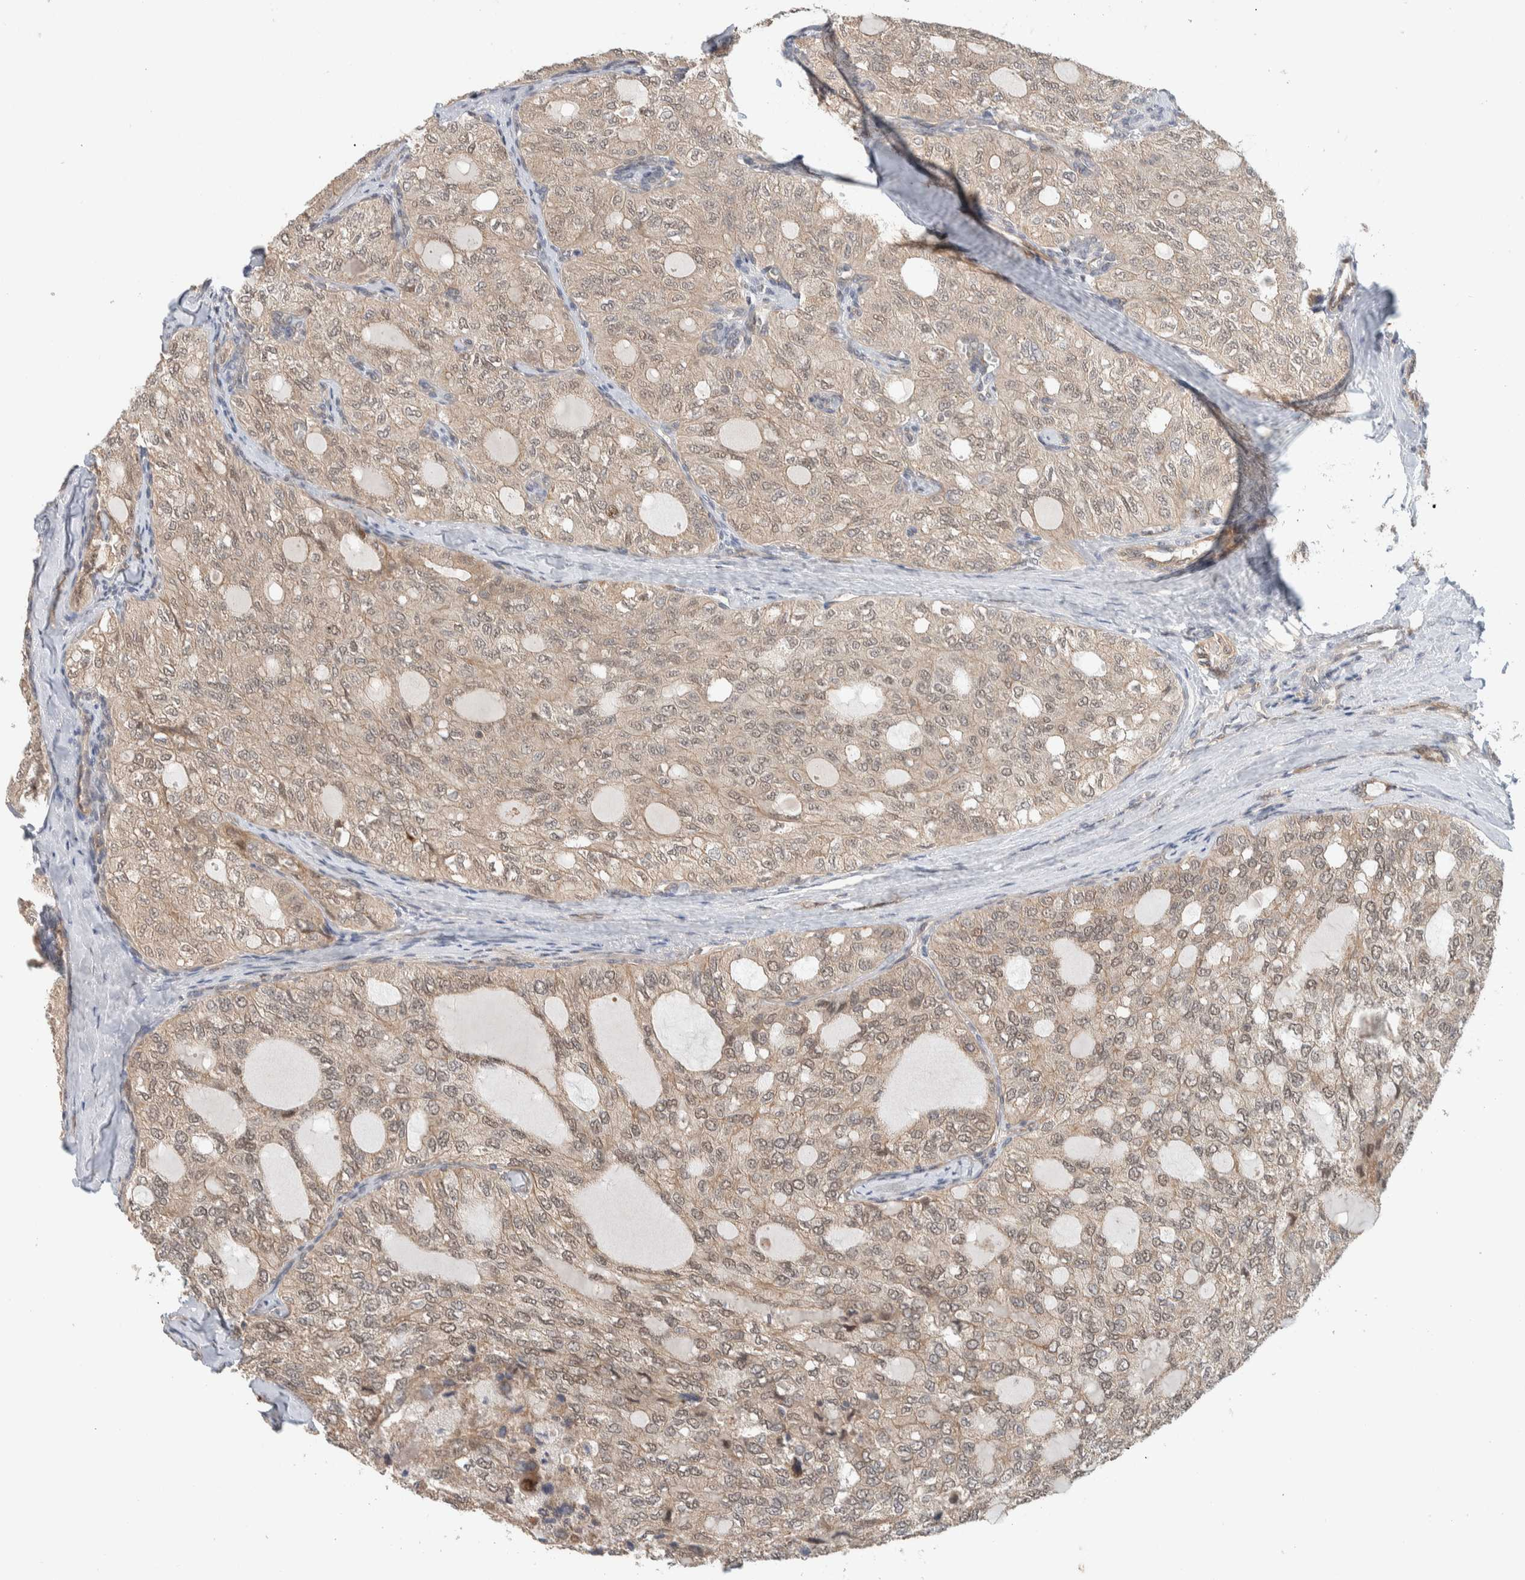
{"staining": {"intensity": "weak", "quantity": "25%-75%", "location": "cytoplasmic/membranous,nuclear"}, "tissue": "thyroid cancer", "cell_type": "Tumor cells", "image_type": "cancer", "snomed": [{"axis": "morphology", "description": "Follicular adenoma carcinoma, NOS"}, {"axis": "topography", "description": "Thyroid gland"}], "caption": "Immunohistochemistry staining of follicular adenoma carcinoma (thyroid), which exhibits low levels of weak cytoplasmic/membranous and nuclear positivity in approximately 25%-75% of tumor cells indicating weak cytoplasmic/membranous and nuclear protein positivity. The staining was performed using DAB (brown) for protein detection and nuclei were counterstained in hematoxylin (blue).", "gene": "DEPTOR", "patient": {"sex": "male", "age": 75}}